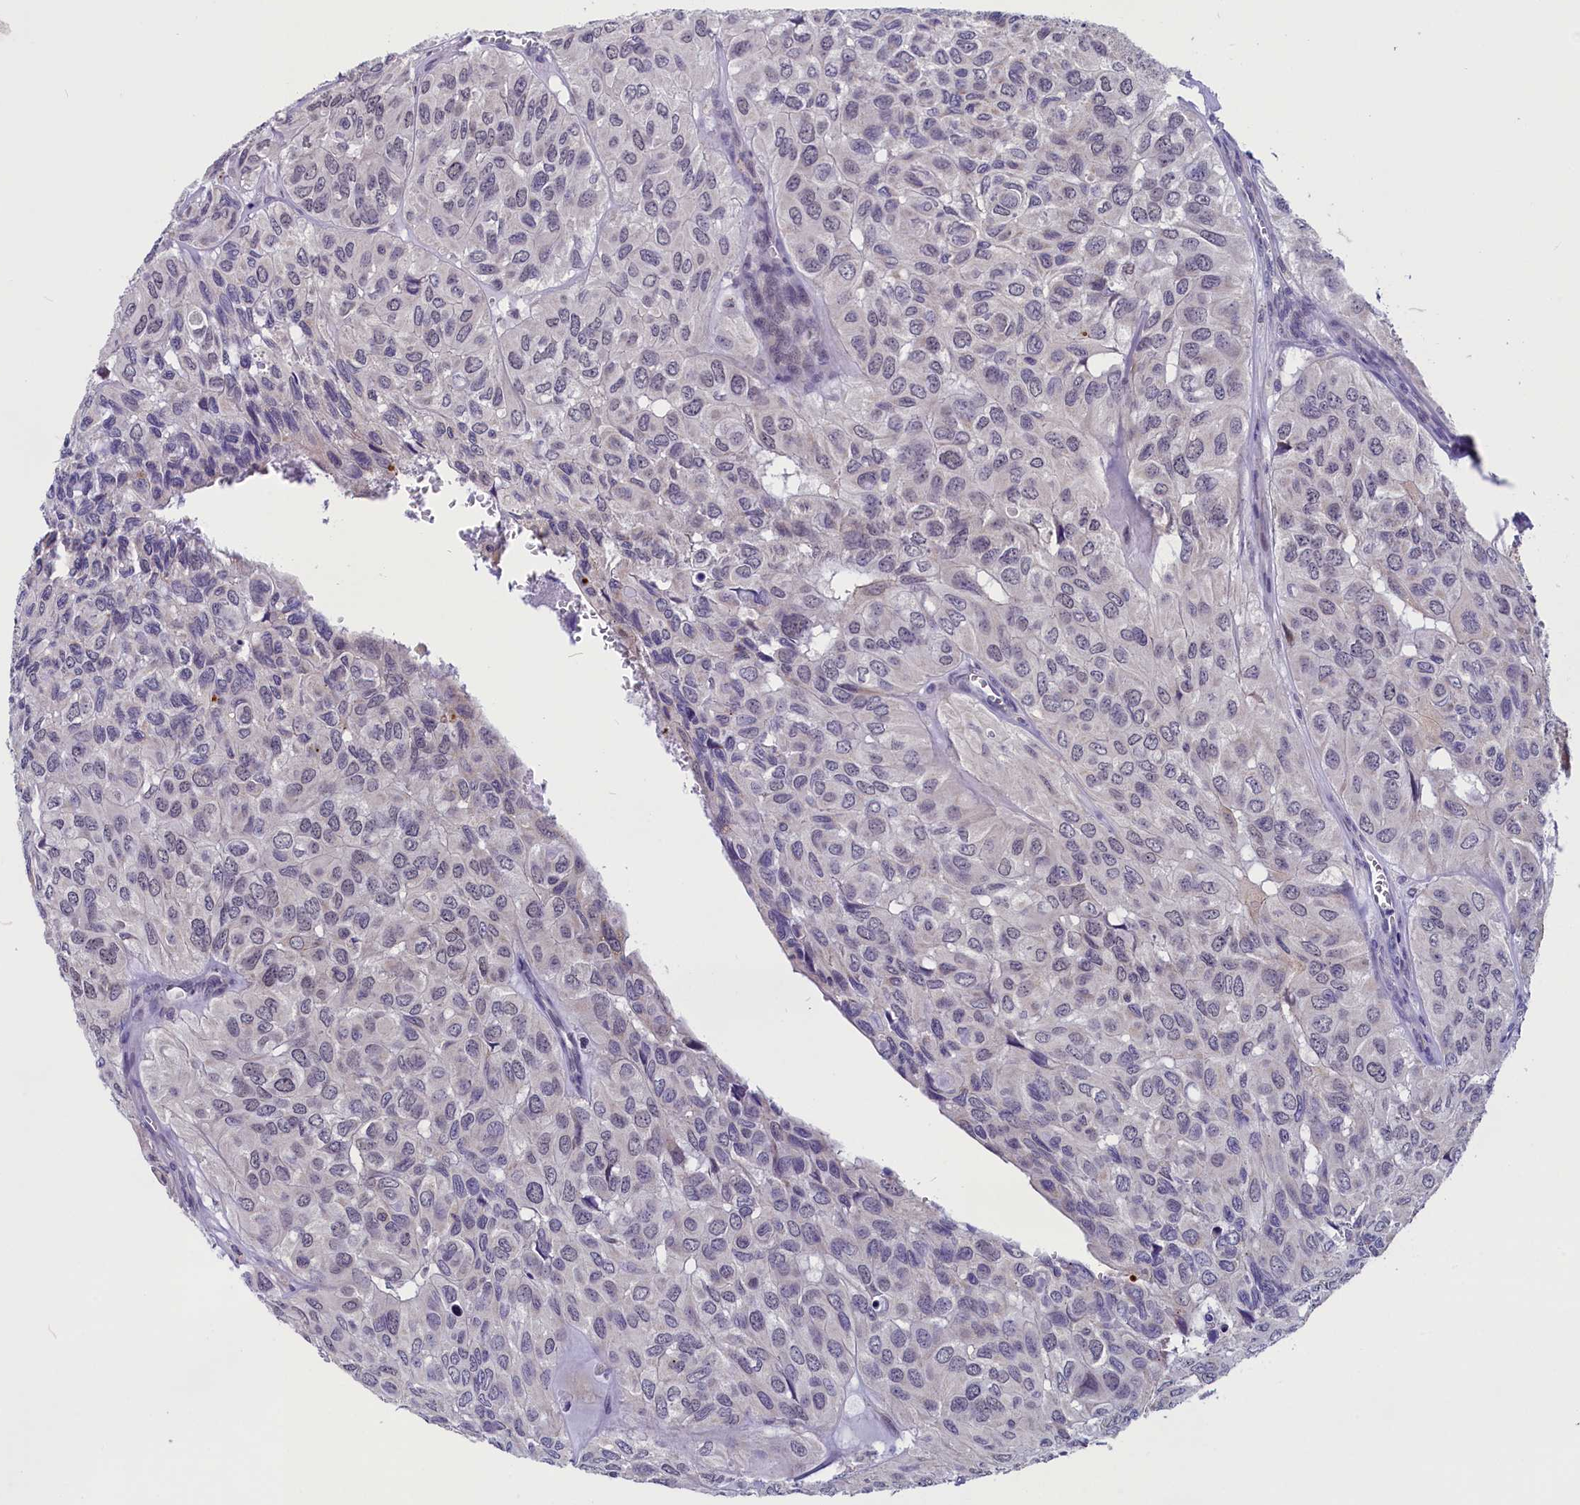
{"staining": {"intensity": "negative", "quantity": "none", "location": "none"}, "tissue": "head and neck cancer", "cell_type": "Tumor cells", "image_type": "cancer", "snomed": [{"axis": "morphology", "description": "Adenocarcinoma, NOS"}, {"axis": "topography", "description": "Salivary gland, NOS"}, {"axis": "topography", "description": "Head-Neck"}], "caption": "Micrograph shows no significant protein positivity in tumor cells of head and neck cancer (adenocarcinoma).", "gene": "SCD5", "patient": {"sex": "female", "age": 76}}